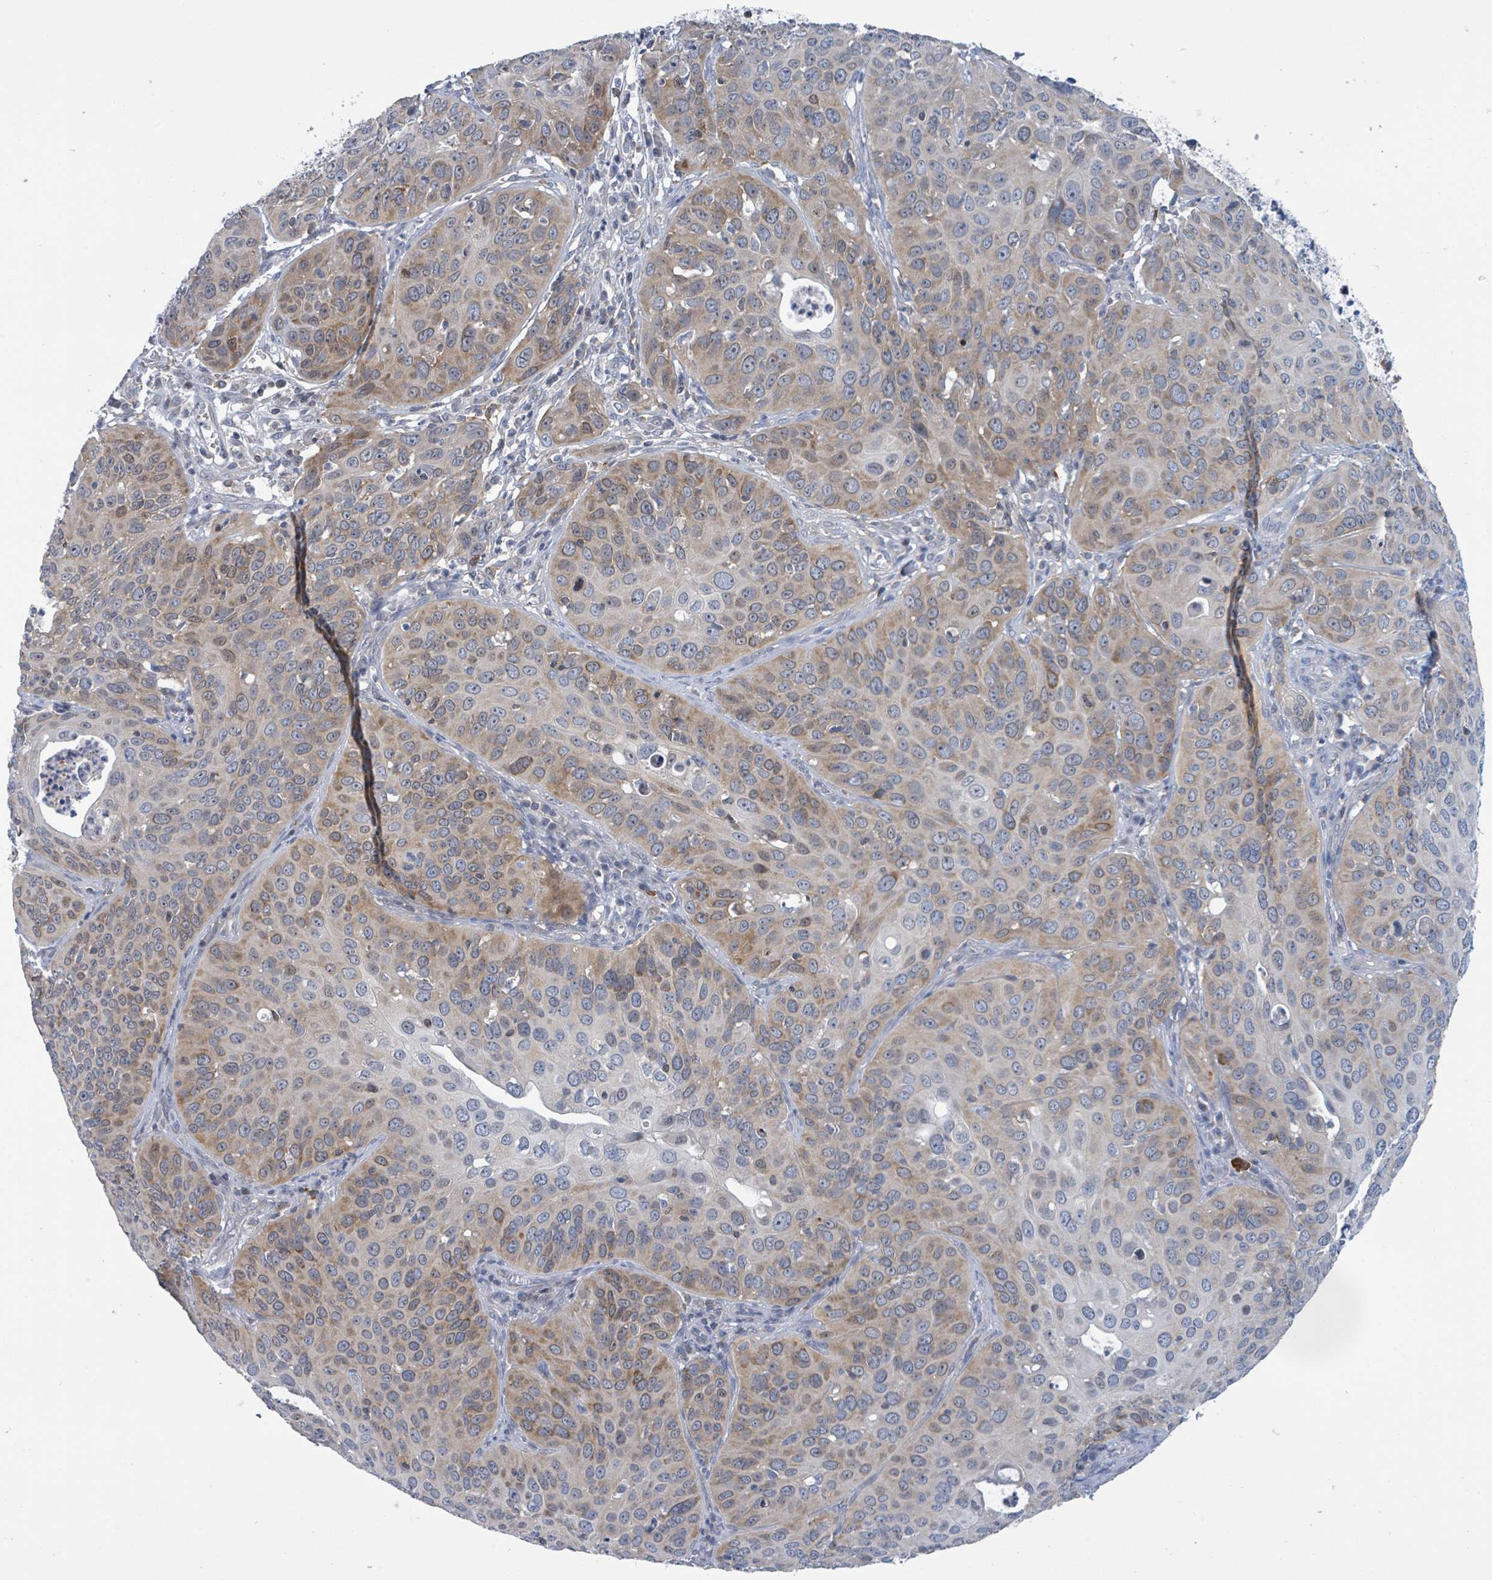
{"staining": {"intensity": "moderate", "quantity": ">75%", "location": "cytoplasmic/membranous"}, "tissue": "cervical cancer", "cell_type": "Tumor cells", "image_type": "cancer", "snomed": [{"axis": "morphology", "description": "Squamous cell carcinoma, NOS"}, {"axis": "topography", "description": "Cervix"}], "caption": "Brown immunohistochemical staining in cervical squamous cell carcinoma exhibits moderate cytoplasmic/membranous staining in about >75% of tumor cells.", "gene": "DGKZ", "patient": {"sex": "female", "age": 36}}